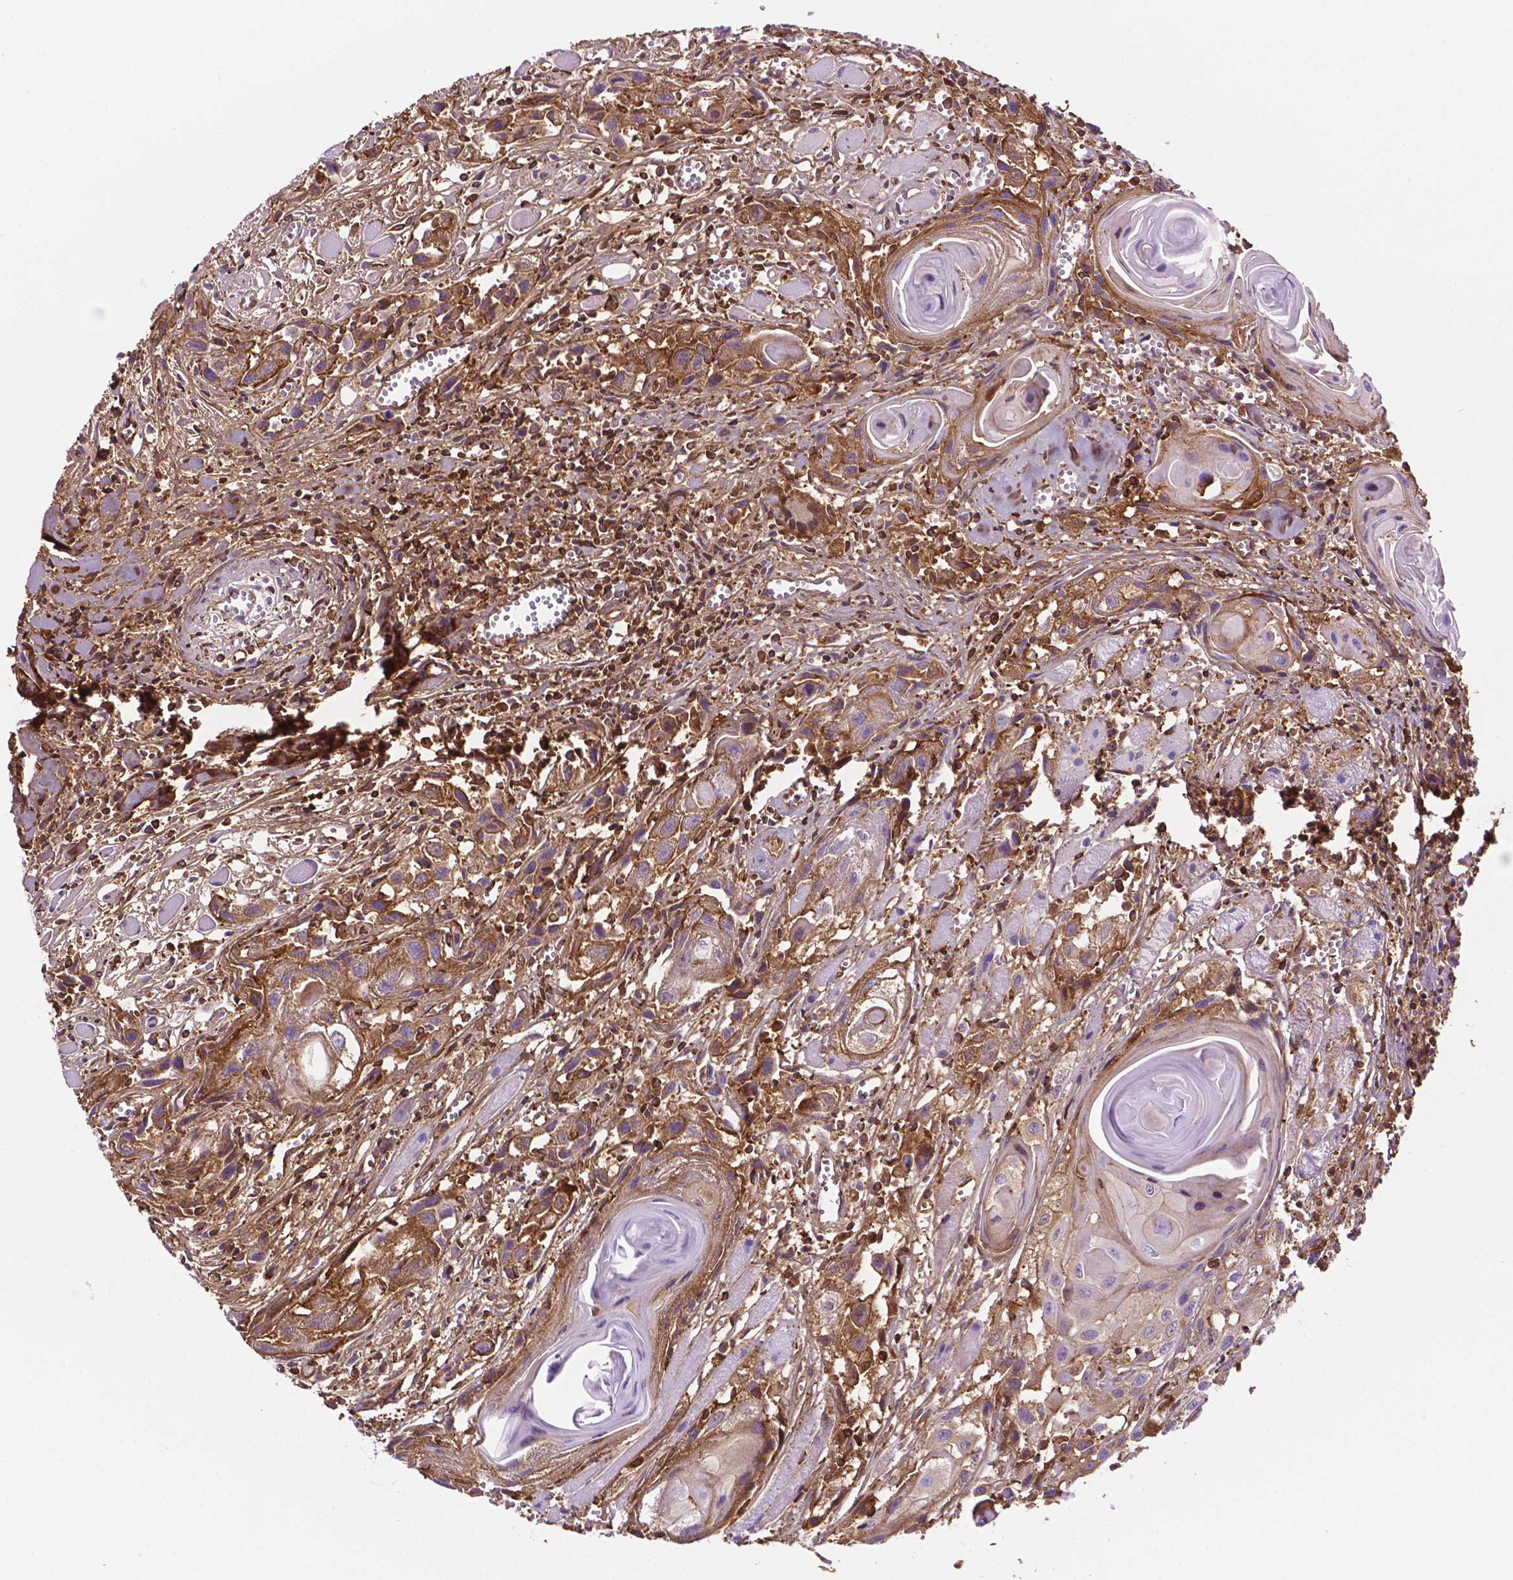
{"staining": {"intensity": "moderate", "quantity": "25%-75%", "location": "cytoplasmic/membranous"}, "tissue": "head and neck cancer", "cell_type": "Tumor cells", "image_type": "cancer", "snomed": [{"axis": "morphology", "description": "Squamous cell carcinoma, NOS"}, {"axis": "topography", "description": "Head-Neck"}], "caption": "An immunohistochemistry image of neoplastic tissue is shown. Protein staining in brown shows moderate cytoplasmic/membranous positivity in head and neck cancer within tumor cells.", "gene": "DCN", "patient": {"sex": "female", "age": 80}}